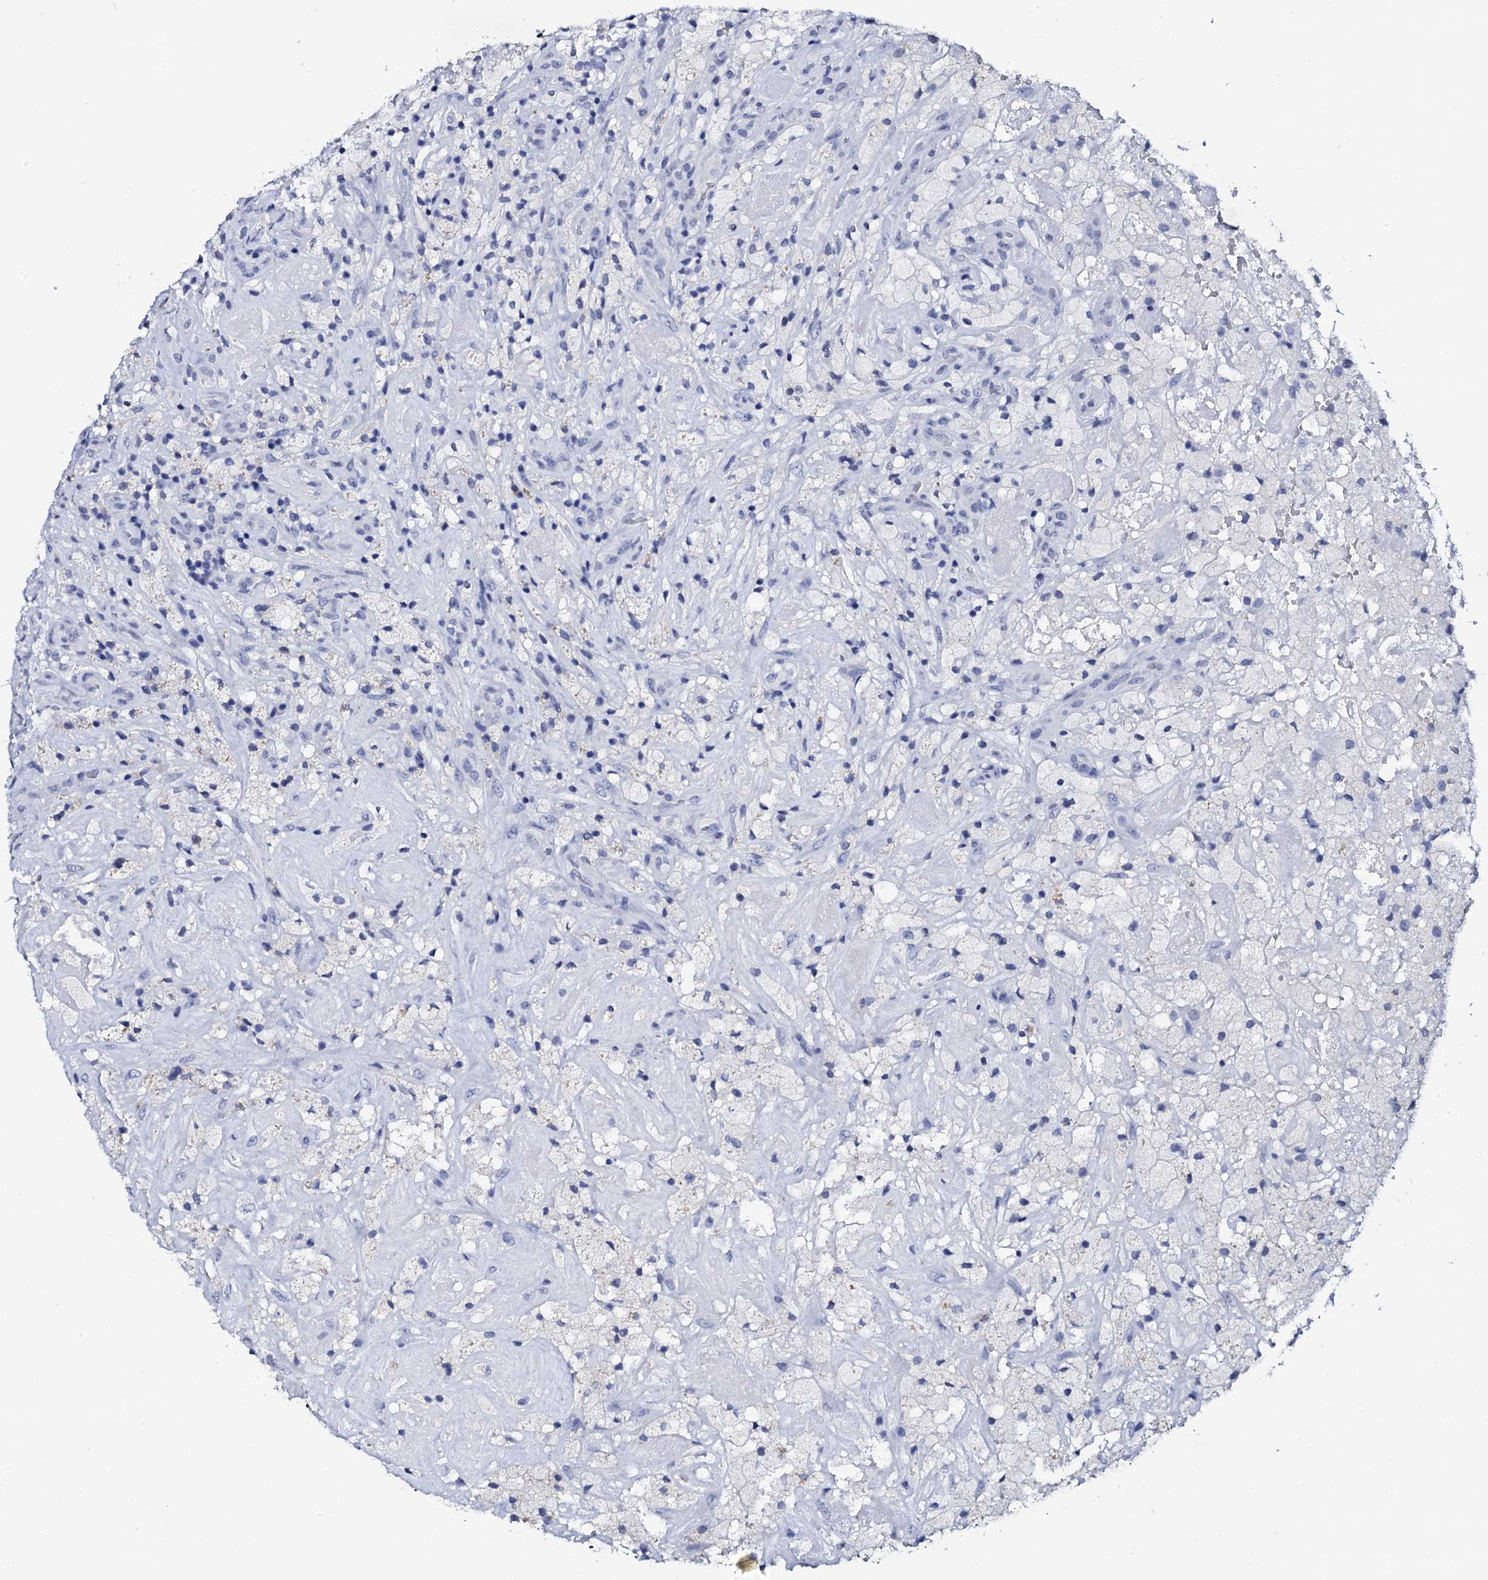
{"staining": {"intensity": "negative", "quantity": "none", "location": "none"}, "tissue": "glioma", "cell_type": "Tumor cells", "image_type": "cancer", "snomed": [{"axis": "morphology", "description": "Glioma, malignant, High grade"}, {"axis": "topography", "description": "Brain"}], "caption": "IHC image of human malignant high-grade glioma stained for a protein (brown), which reveals no positivity in tumor cells.", "gene": "SPATA19", "patient": {"sex": "male", "age": 69}}